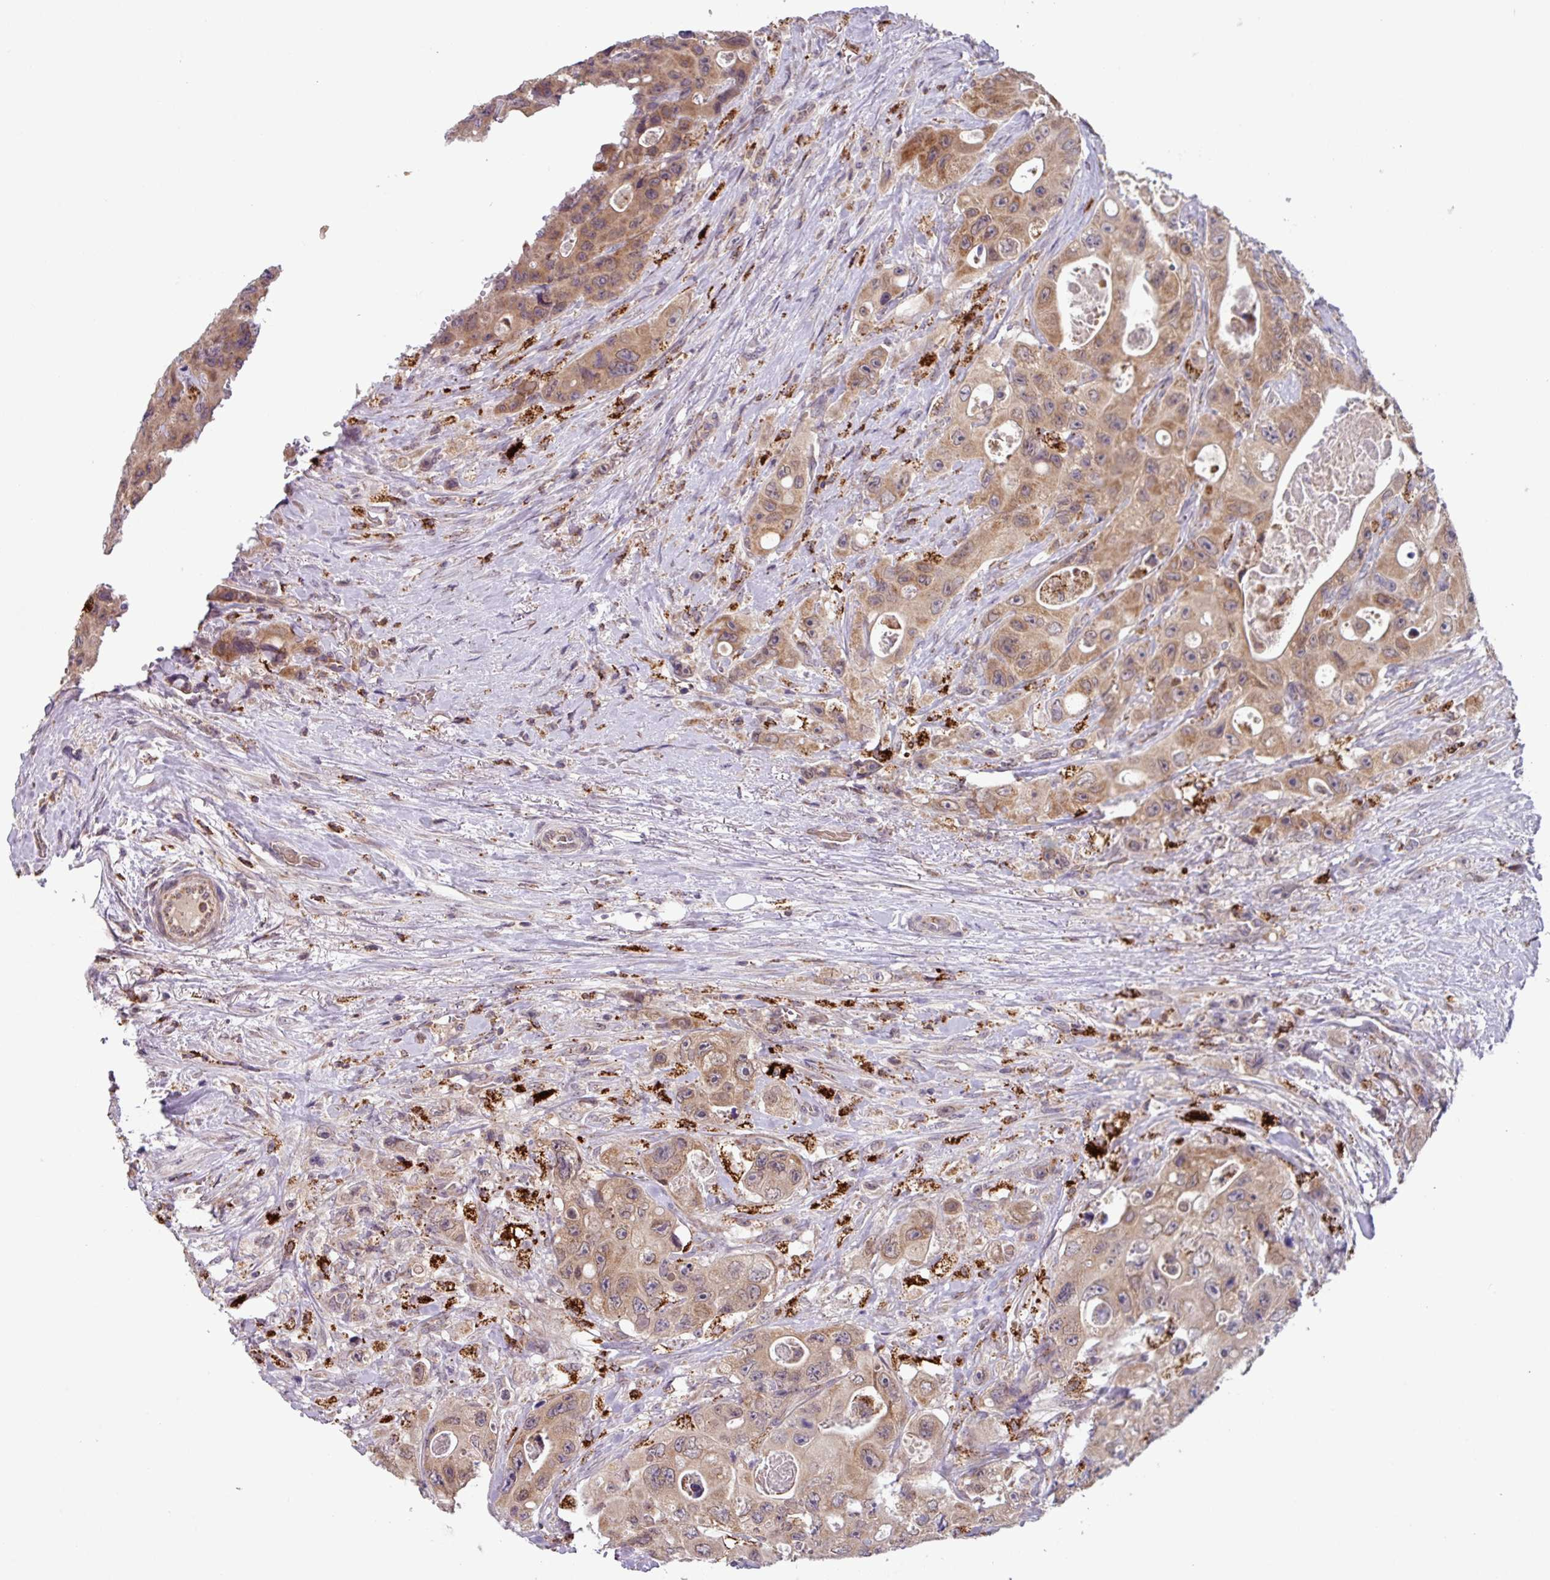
{"staining": {"intensity": "moderate", "quantity": ">75%", "location": "cytoplasmic/membranous"}, "tissue": "colorectal cancer", "cell_type": "Tumor cells", "image_type": "cancer", "snomed": [{"axis": "morphology", "description": "Adenocarcinoma, NOS"}, {"axis": "topography", "description": "Colon"}], "caption": "Human colorectal cancer stained for a protein (brown) exhibits moderate cytoplasmic/membranous positive positivity in about >75% of tumor cells.", "gene": "AKIRIN1", "patient": {"sex": "female", "age": 46}}